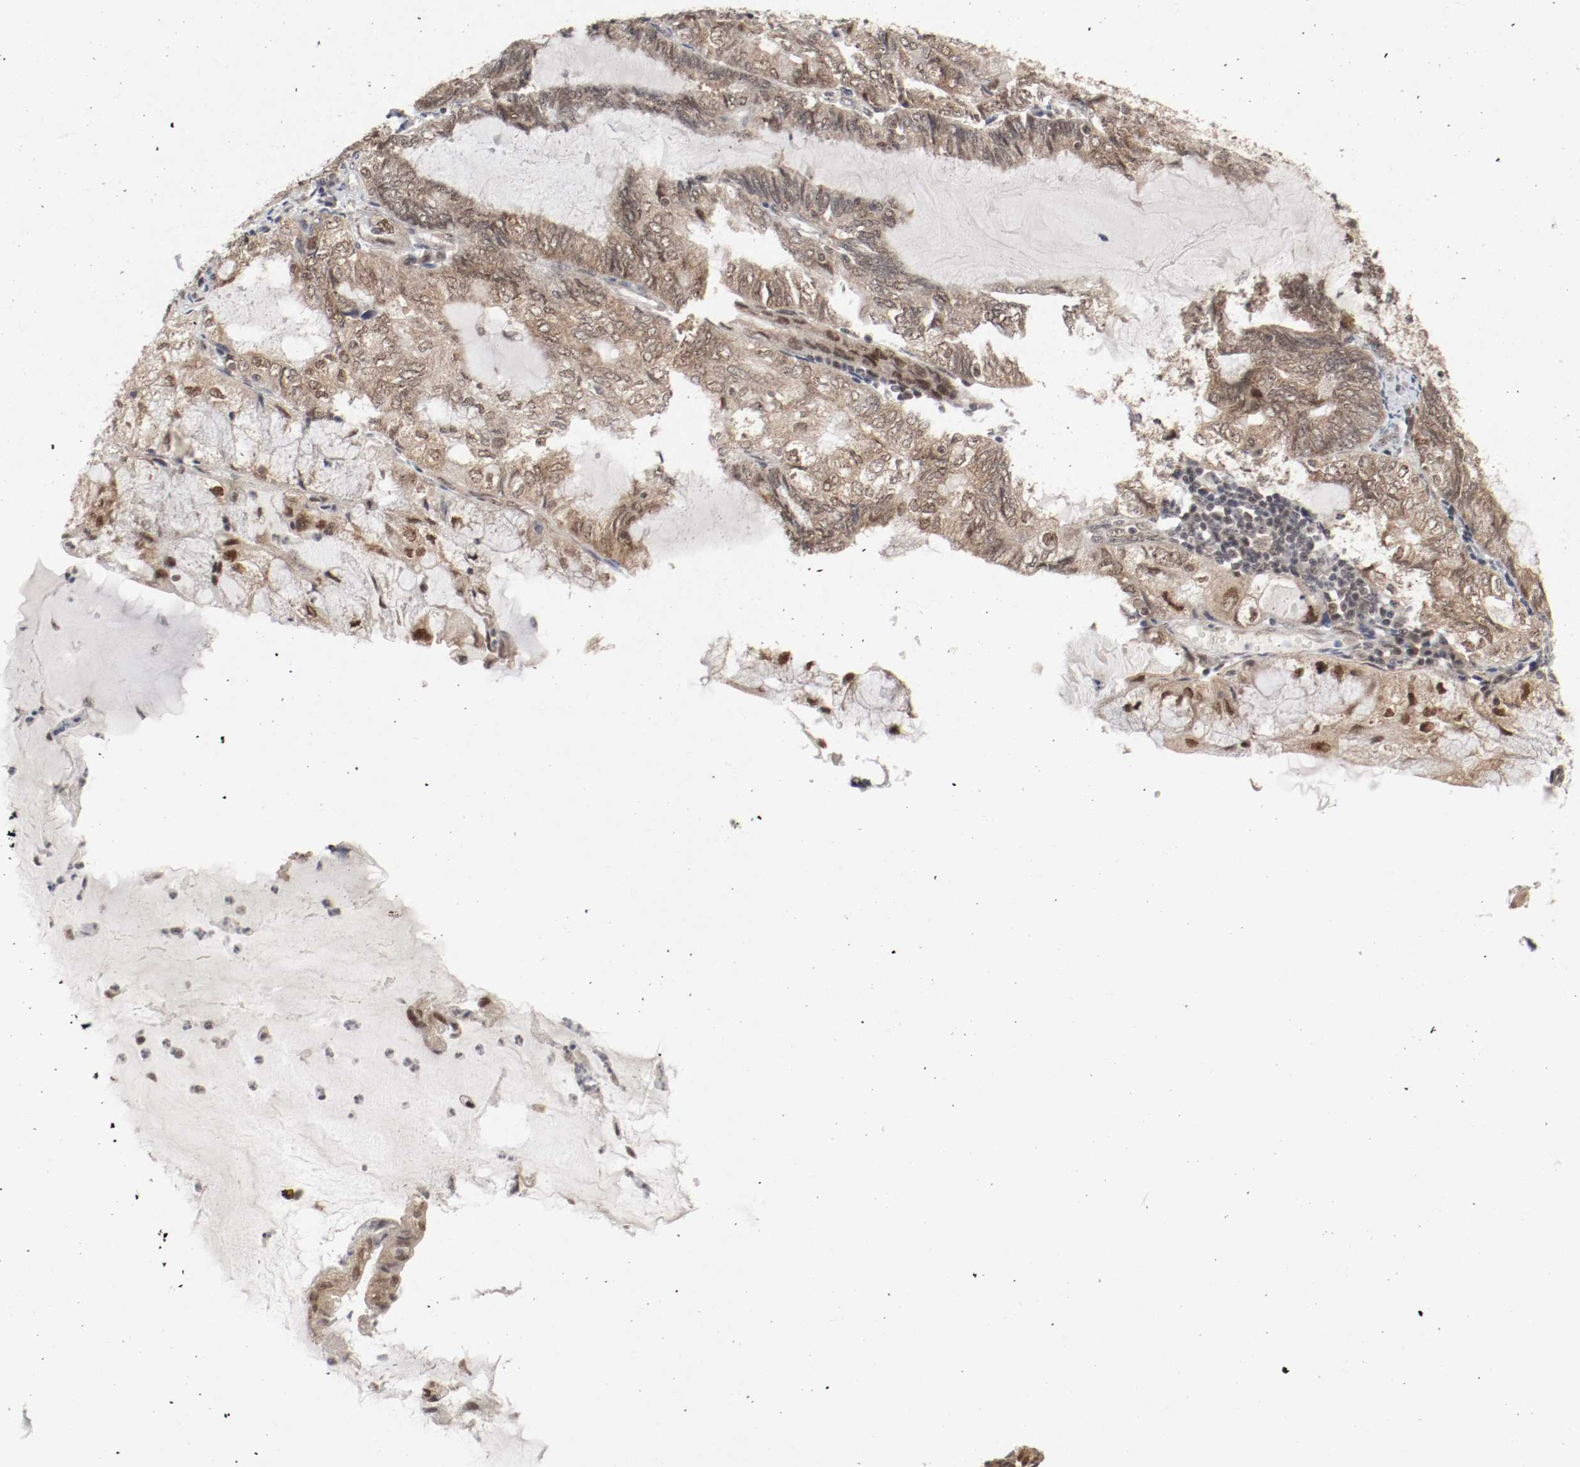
{"staining": {"intensity": "moderate", "quantity": ">75%", "location": "cytoplasmic/membranous,nuclear"}, "tissue": "endometrial cancer", "cell_type": "Tumor cells", "image_type": "cancer", "snomed": [{"axis": "morphology", "description": "Adenocarcinoma, NOS"}, {"axis": "topography", "description": "Endometrium"}], "caption": "IHC staining of endometrial cancer, which displays medium levels of moderate cytoplasmic/membranous and nuclear expression in about >75% of tumor cells indicating moderate cytoplasmic/membranous and nuclear protein staining. The staining was performed using DAB (brown) for protein detection and nuclei were counterstained in hematoxylin (blue).", "gene": "CSNK2B", "patient": {"sex": "female", "age": 81}}